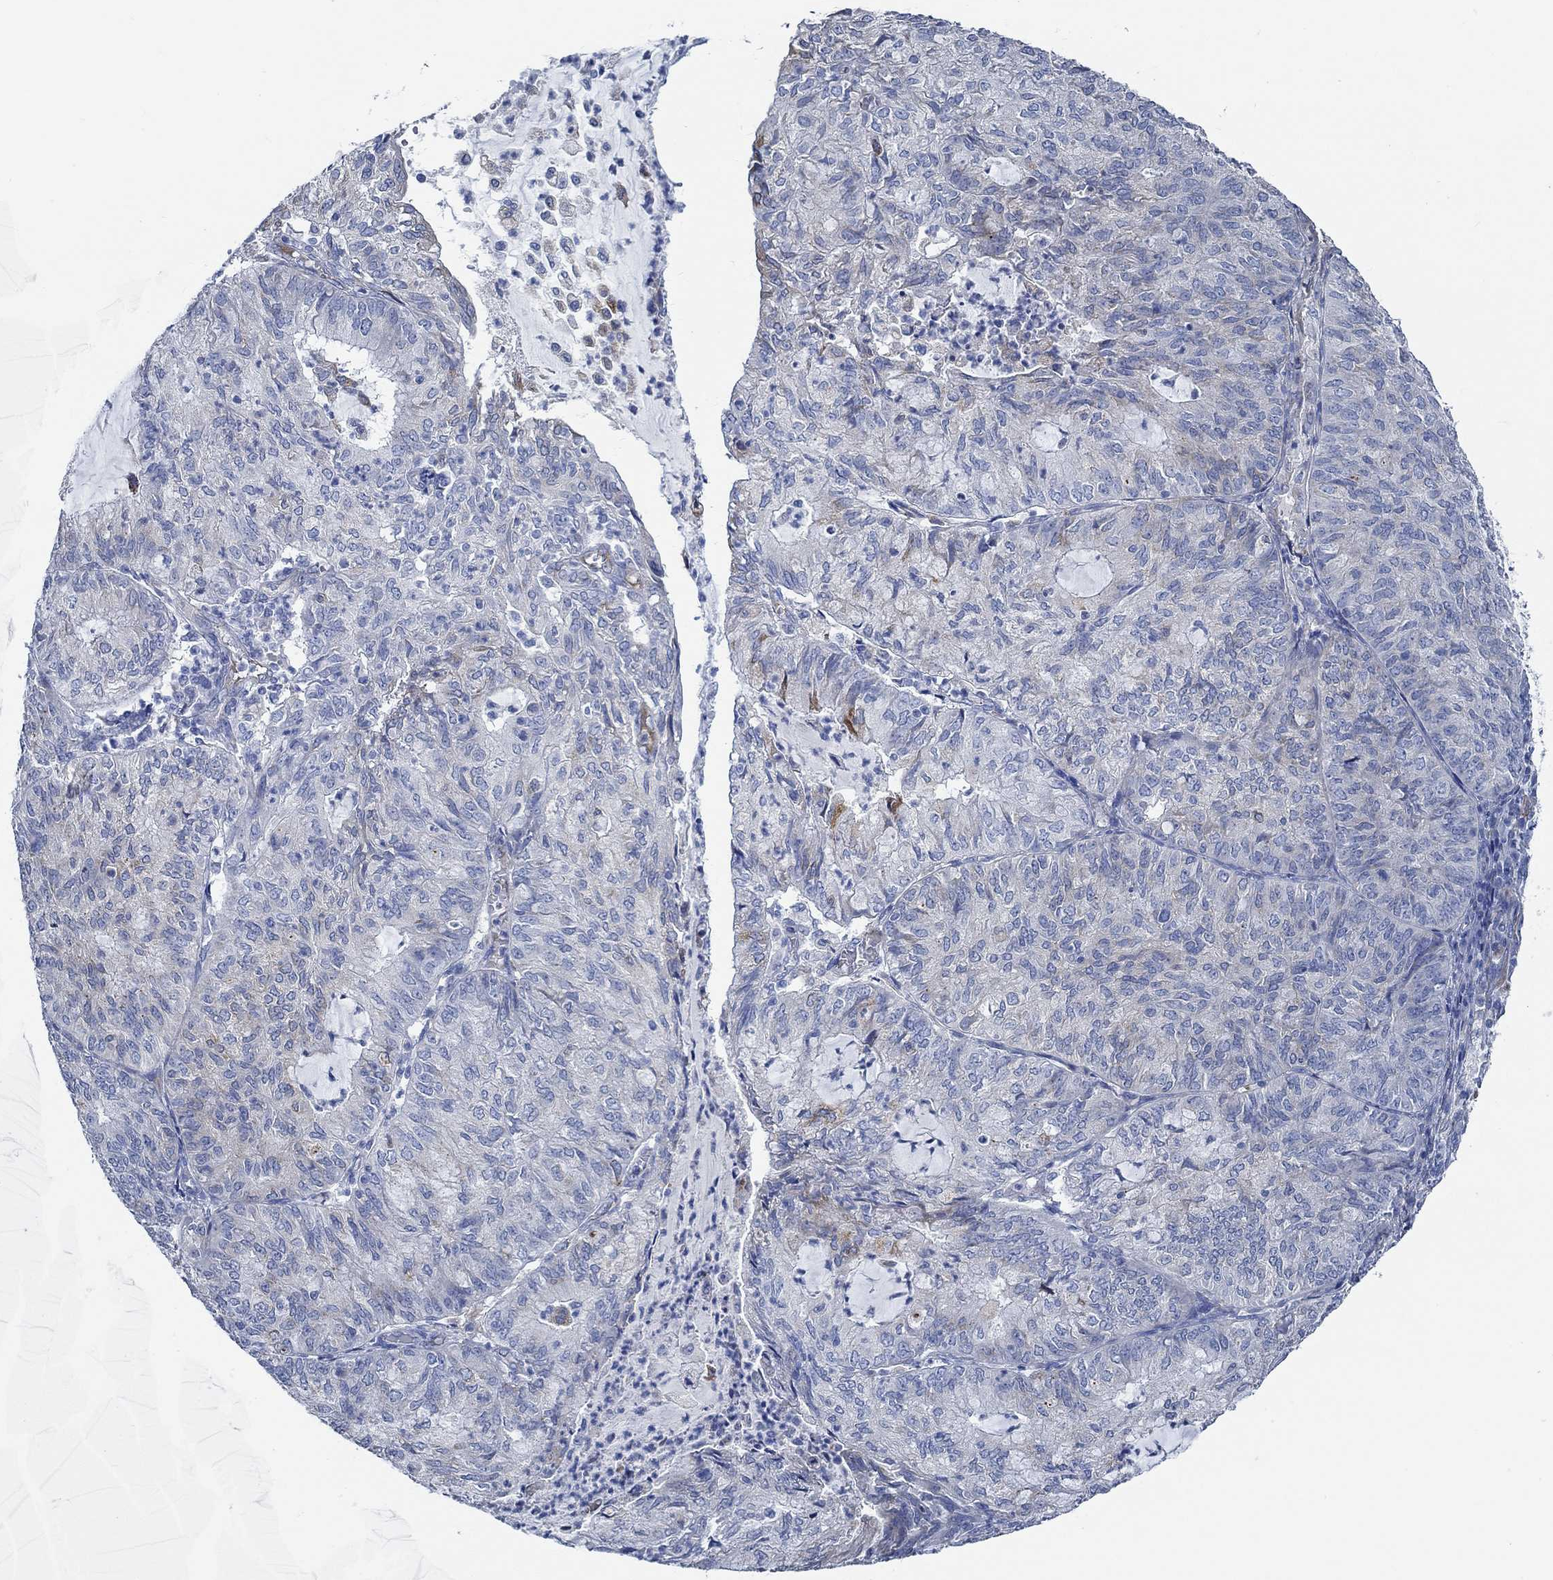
{"staining": {"intensity": "strong", "quantity": "<25%", "location": "cytoplasmic/membranous"}, "tissue": "endometrial cancer", "cell_type": "Tumor cells", "image_type": "cancer", "snomed": [{"axis": "morphology", "description": "Adenocarcinoma, NOS"}, {"axis": "topography", "description": "Endometrium"}], "caption": "Endometrial adenocarcinoma was stained to show a protein in brown. There is medium levels of strong cytoplasmic/membranous expression in approximately <25% of tumor cells.", "gene": "HECW2", "patient": {"sex": "female", "age": 82}}